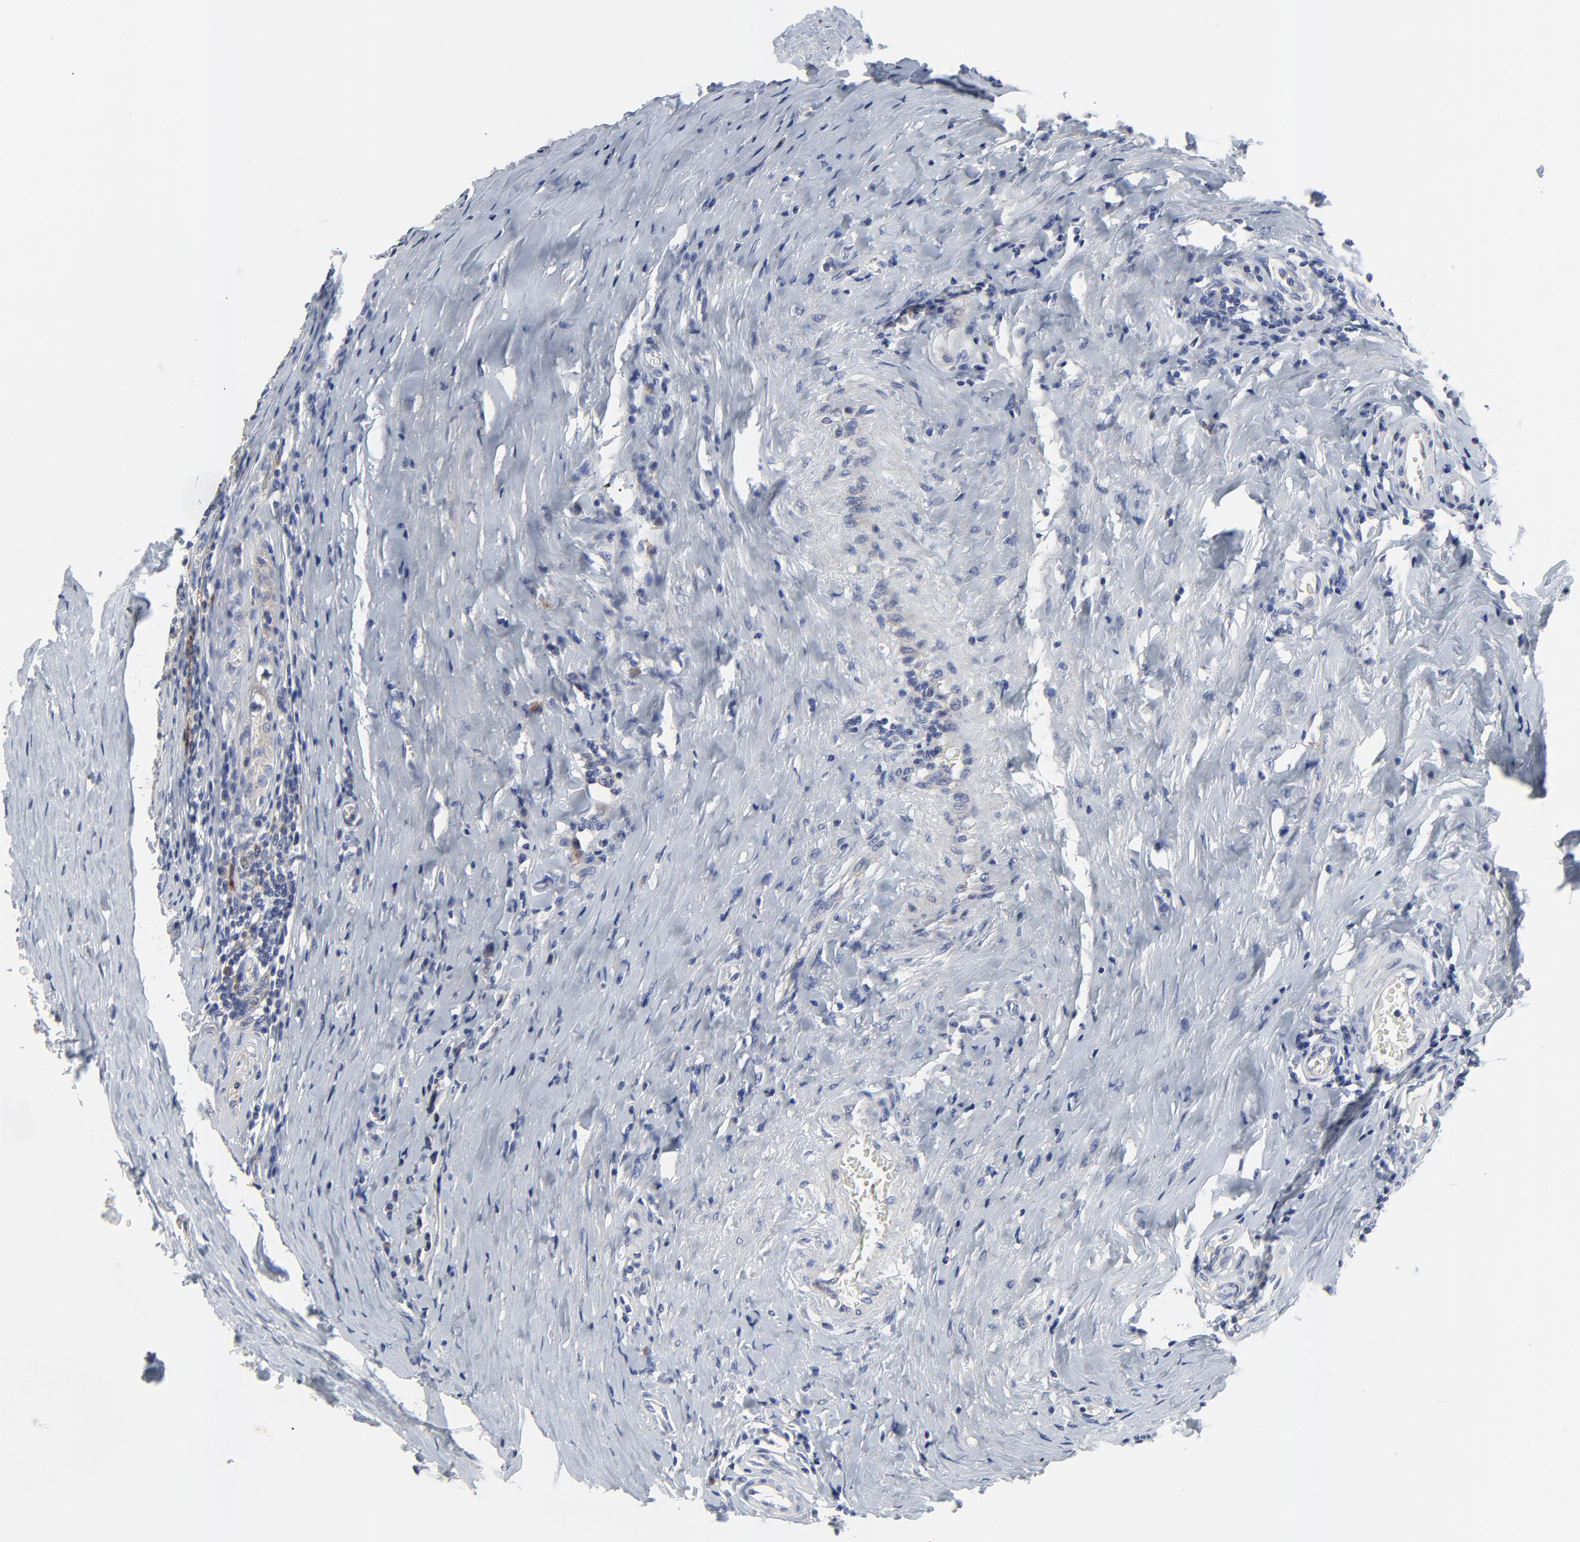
{"staining": {"intensity": "negative", "quantity": "none", "location": "none"}, "tissue": "testis cancer", "cell_type": "Tumor cells", "image_type": "cancer", "snomed": [{"axis": "morphology", "description": "Seminoma, NOS"}, {"axis": "topography", "description": "Testis"}], "caption": "DAB (3,3'-diaminobenzidine) immunohistochemical staining of human testis cancer reveals no significant staining in tumor cells.", "gene": "NLGN3", "patient": {"sex": "male", "age": 24}}